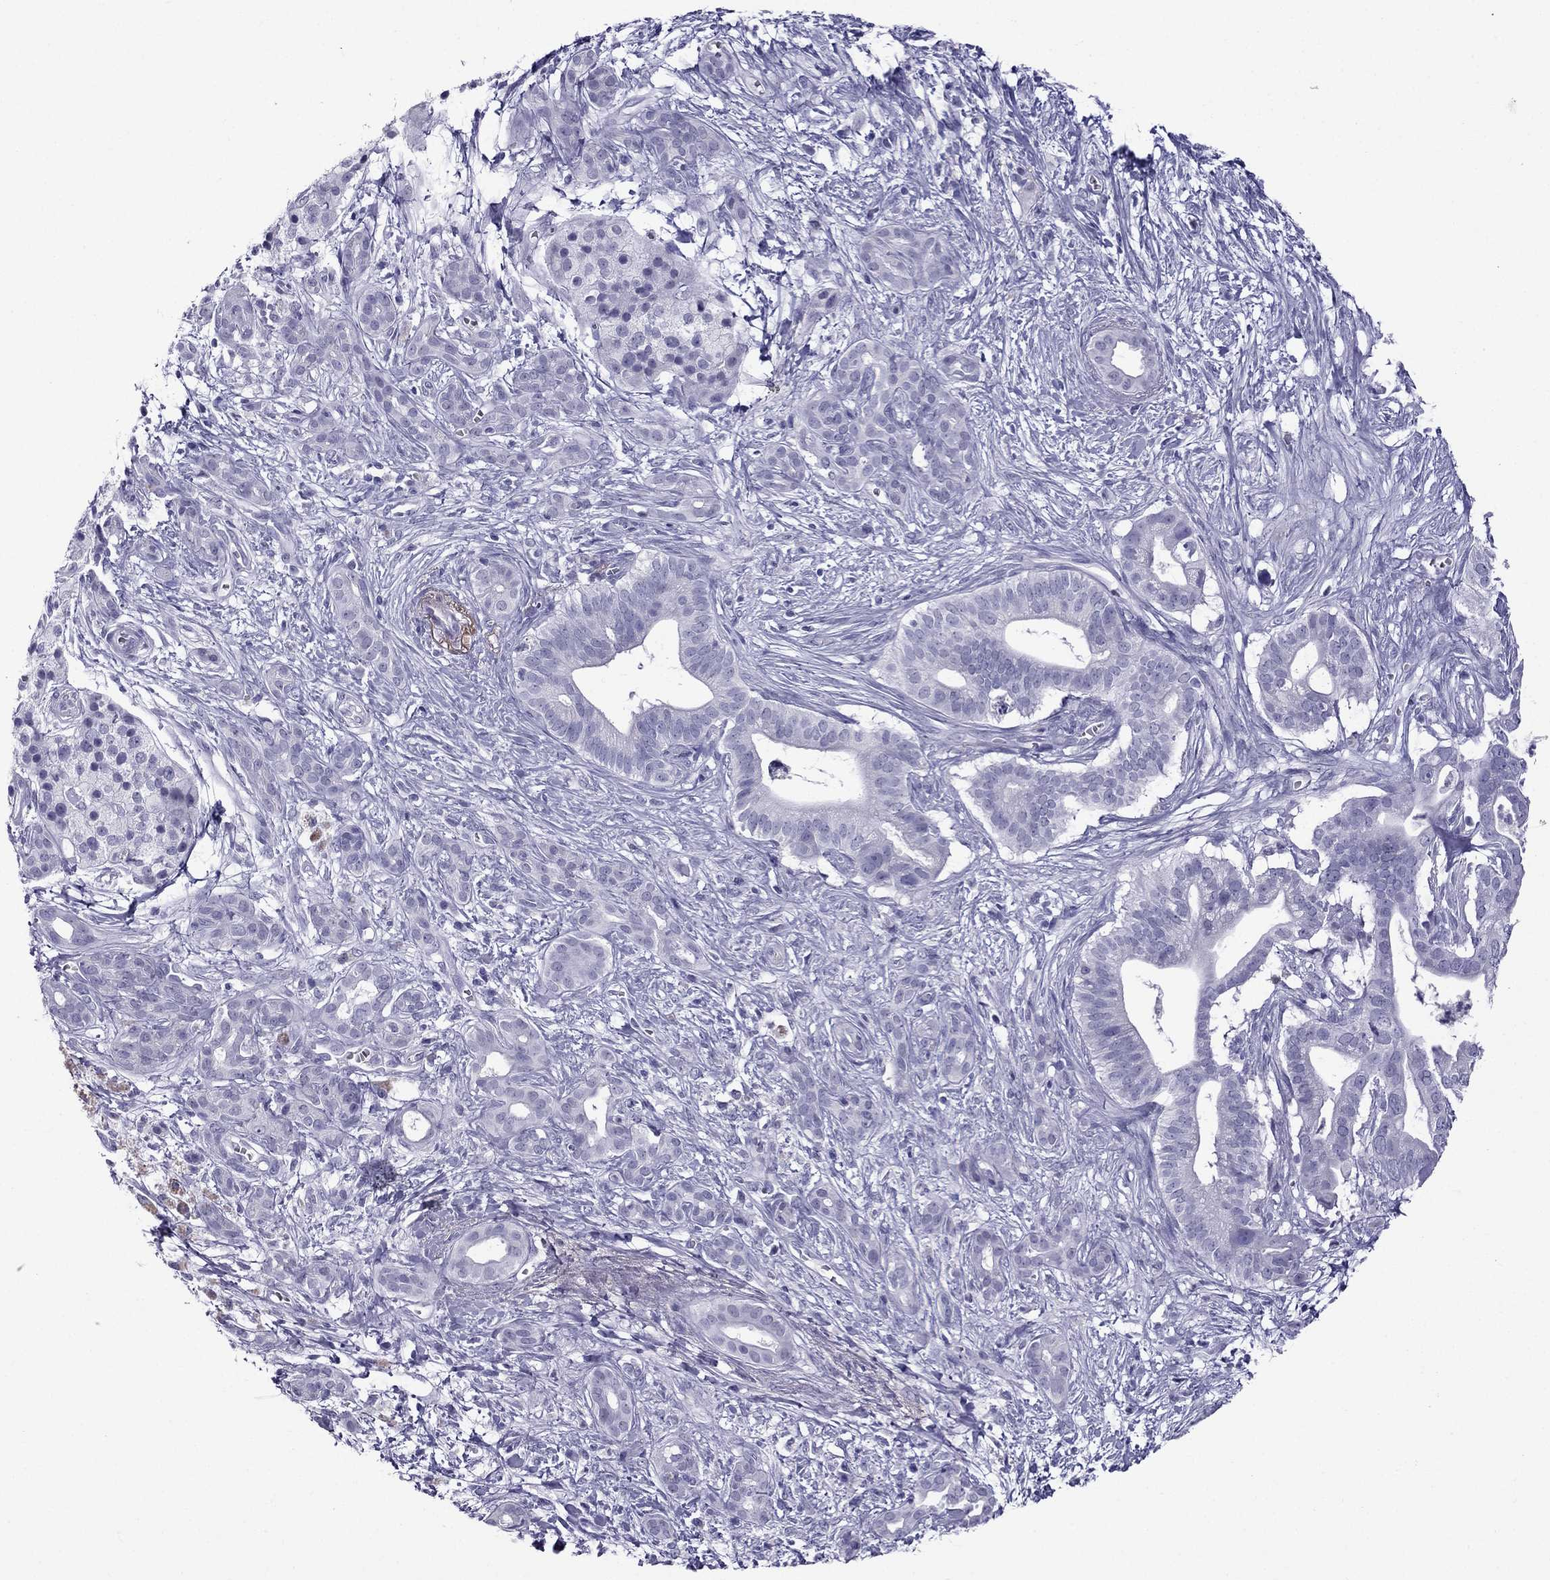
{"staining": {"intensity": "negative", "quantity": "none", "location": "none"}, "tissue": "pancreatic cancer", "cell_type": "Tumor cells", "image_type": "cancer", "snomed": [{"axis": "morphology", "description": "Adenocarcinoma, NOS"}, {"axis": "topography", "description": "Pancreas"}], "caption": "Tumor cells are negative for protein expression in human pancreatic cancer (adenocarcinoma).", "gene": "MYLK3", "patient": {"sex": "male", "age": 61}}